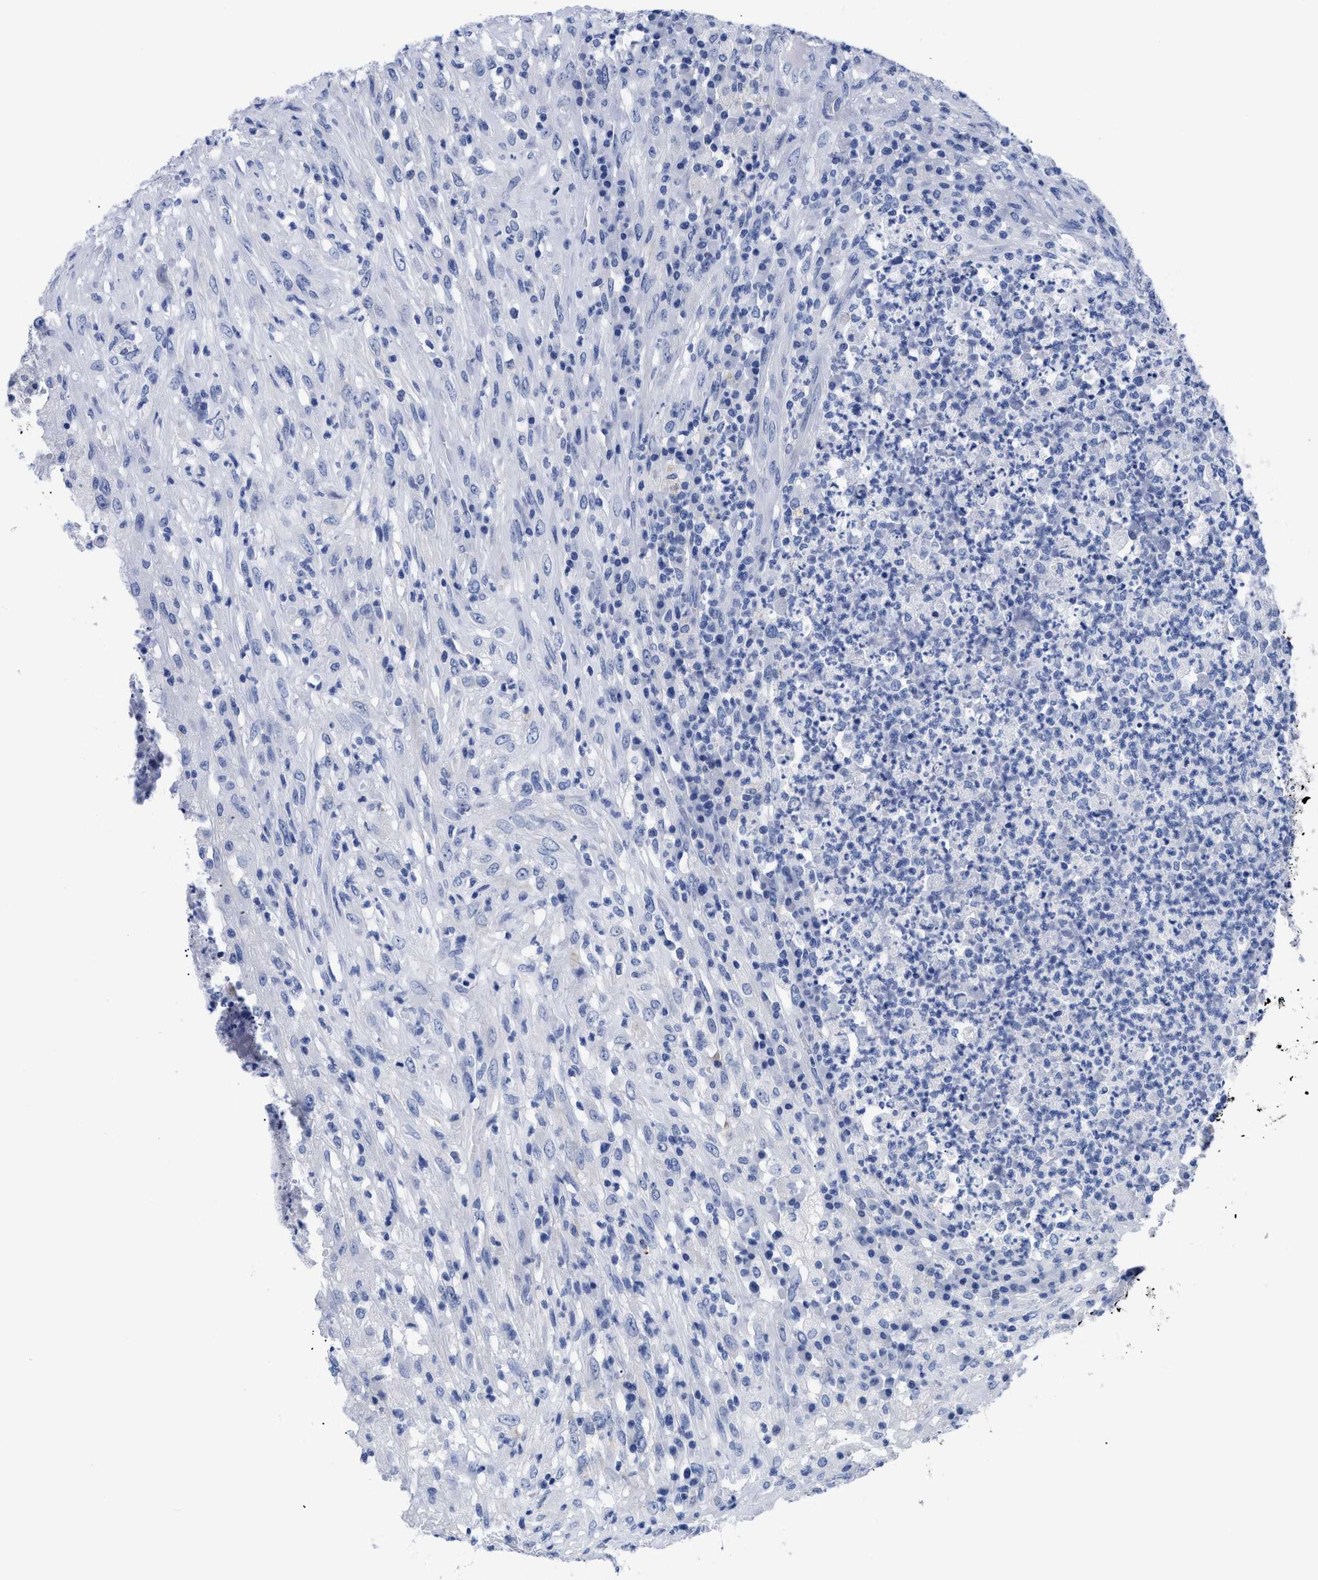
{"staining": {"intensity": "negative", "quantity": "none", "location": "none"}, "tissue": "testis cancer", "cell_type": "Tumor cells", "image_type": "cancer", "snomed": [{"axis": "morphology", "description": "Necrosis, NOS"}, {"axis": "morphology", "description": "Carcinoma, Embryonal, NOS"}, {"axis": "topography", "description": "Testis"}], "caption": "There is no significant expression in tumor cells of testis embryonal carcinoma. Brightfield microscopy of immunohistochemistry stained with DAB (3,3'-diaminobenzidine) (brown) and hematoxylin (blue), captured at high magnification.", "gene": "DUSP26", "patient": {"sex": "male", "age": 19}}